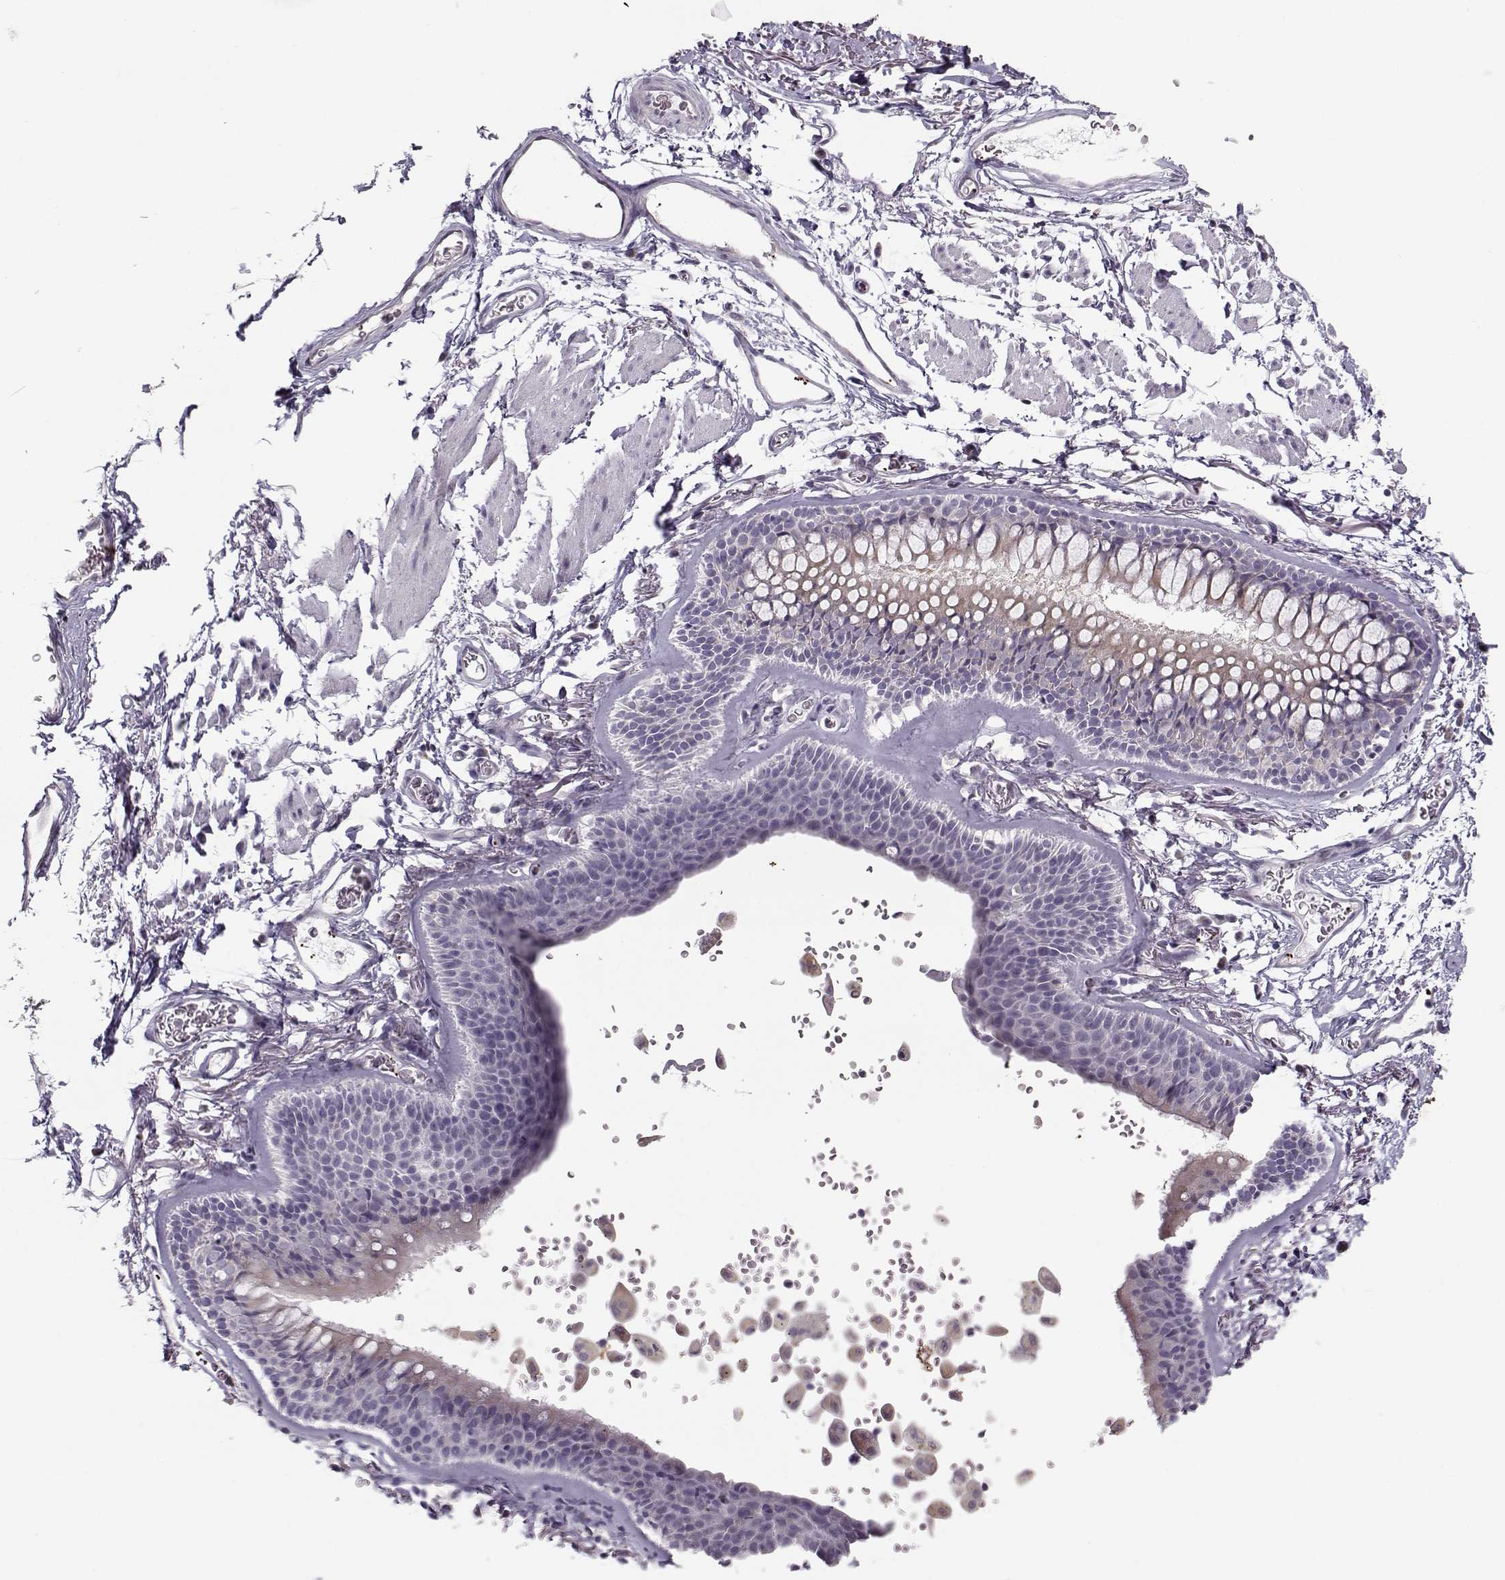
{"staining": {"intensity": "negative", "quantity": "none", "location": "none"}, "tissue": "soft tissue", "cell_type": "Fibroblasts", "image_type": "normal", "snomed": [{"axis": "morphology", "description": "Normal tissue, NOS"}, {"axis": "topography", "description": "Cartilage tissue"}, {"axis": "topography", "description": "Bronchus"}], "caption": "Human soft tissue stained for a protein using IHC demonstrates no staining in fibroblasts.", "gene": "KLF17", "patient": {"sex": "female", "age": 79}}